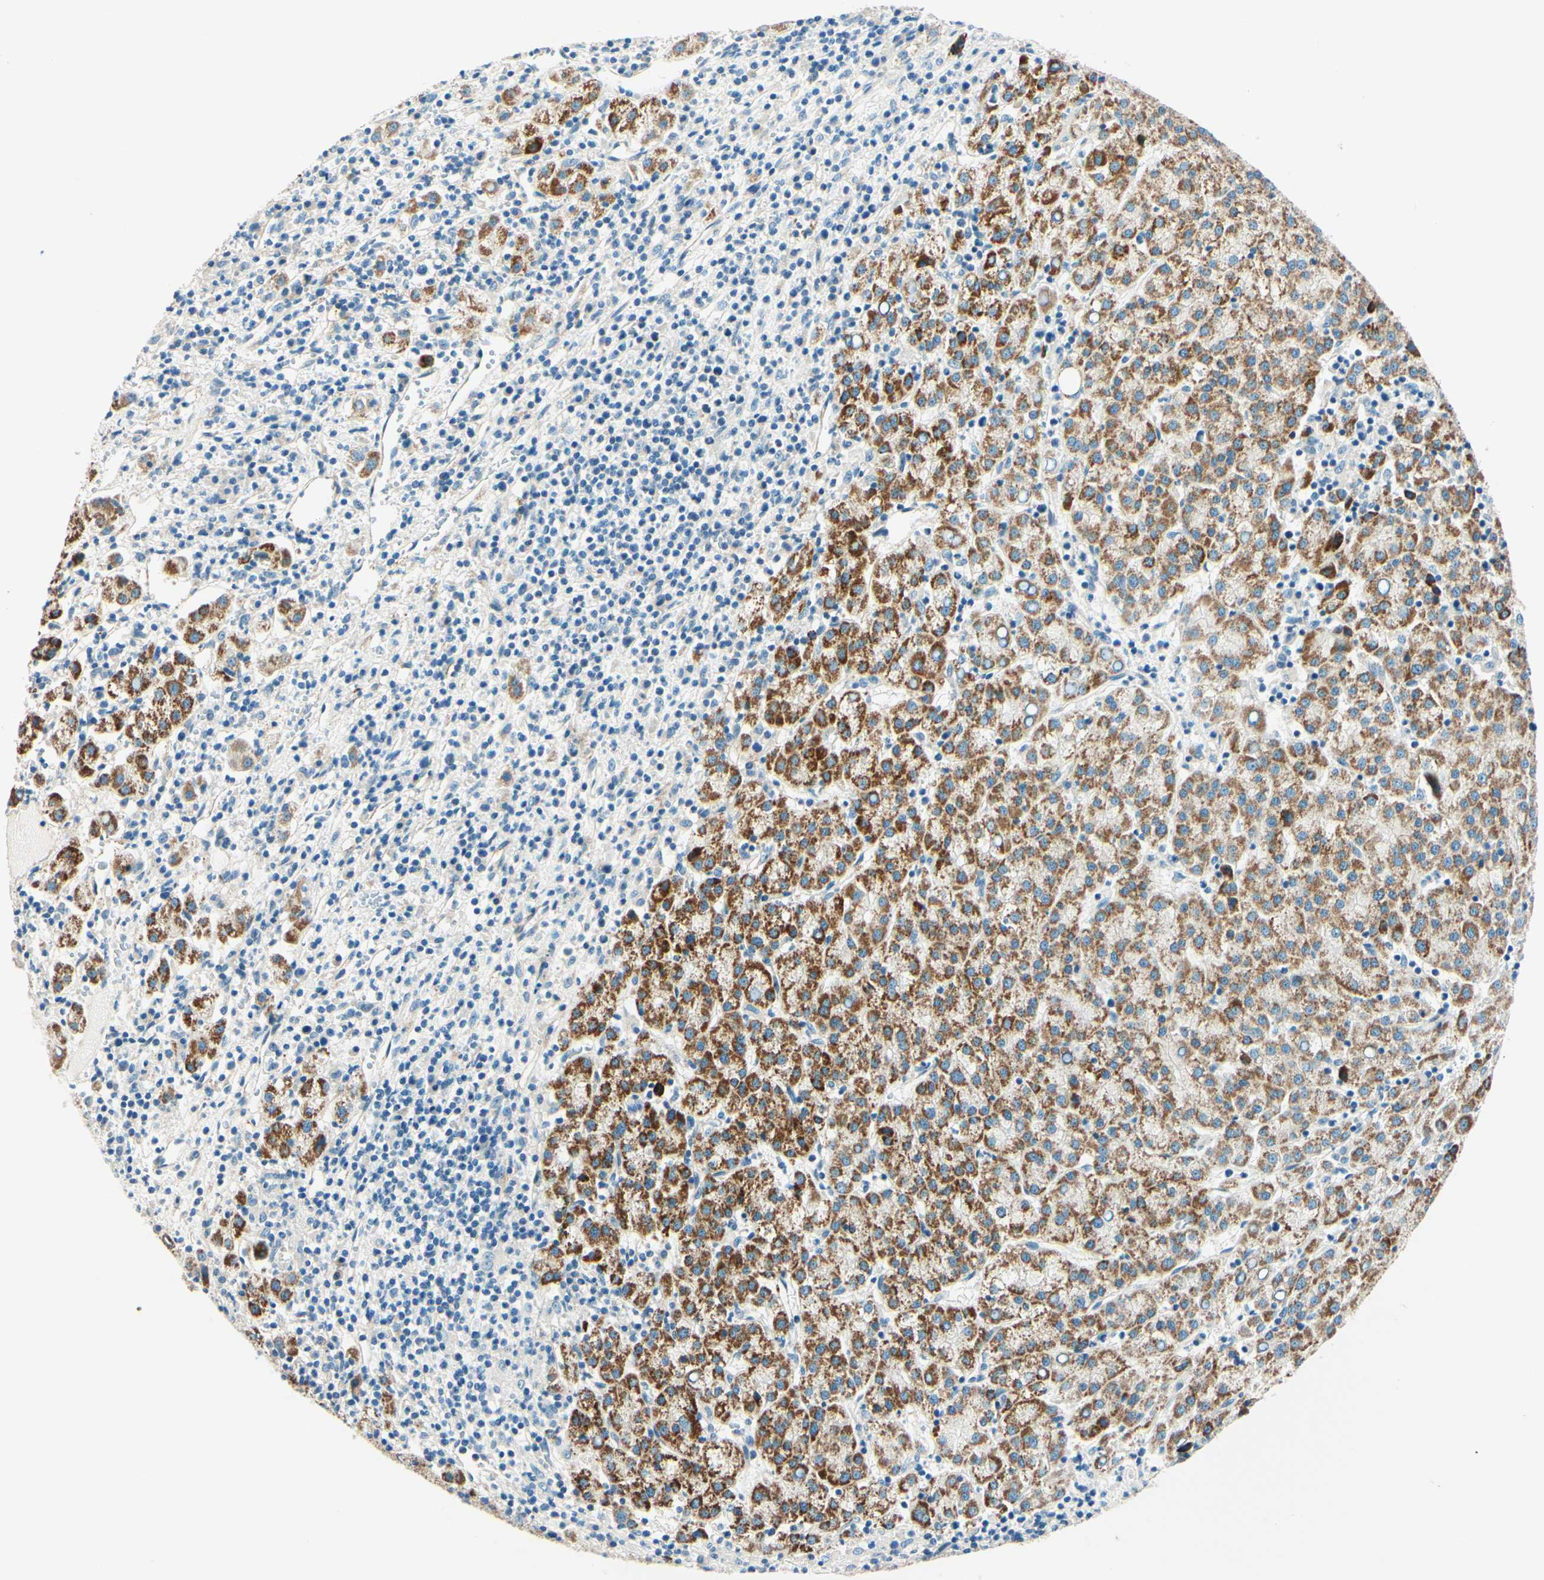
{"staining": {"intensity": "strong", "quantity": ">75%", "location": "cytoplasmic/membranous"}, "tissue": "liver cancer", "cell_type": "Tumor cells", "image_type": "cancer", "snomed": [{"axis": "morphology", "description": "Carcinoma, Hepatocellular, NOS"}, {"axis": "topography", "description": "Liver"}], "caption": "A brown stain labels strong cytoplasmic/membranous positivity of a protein in liver cancer (hepatocellular carcinoma) tumor cells.", "gene": "TAOK2", "patient": {"sex": "female", "age": 58}}